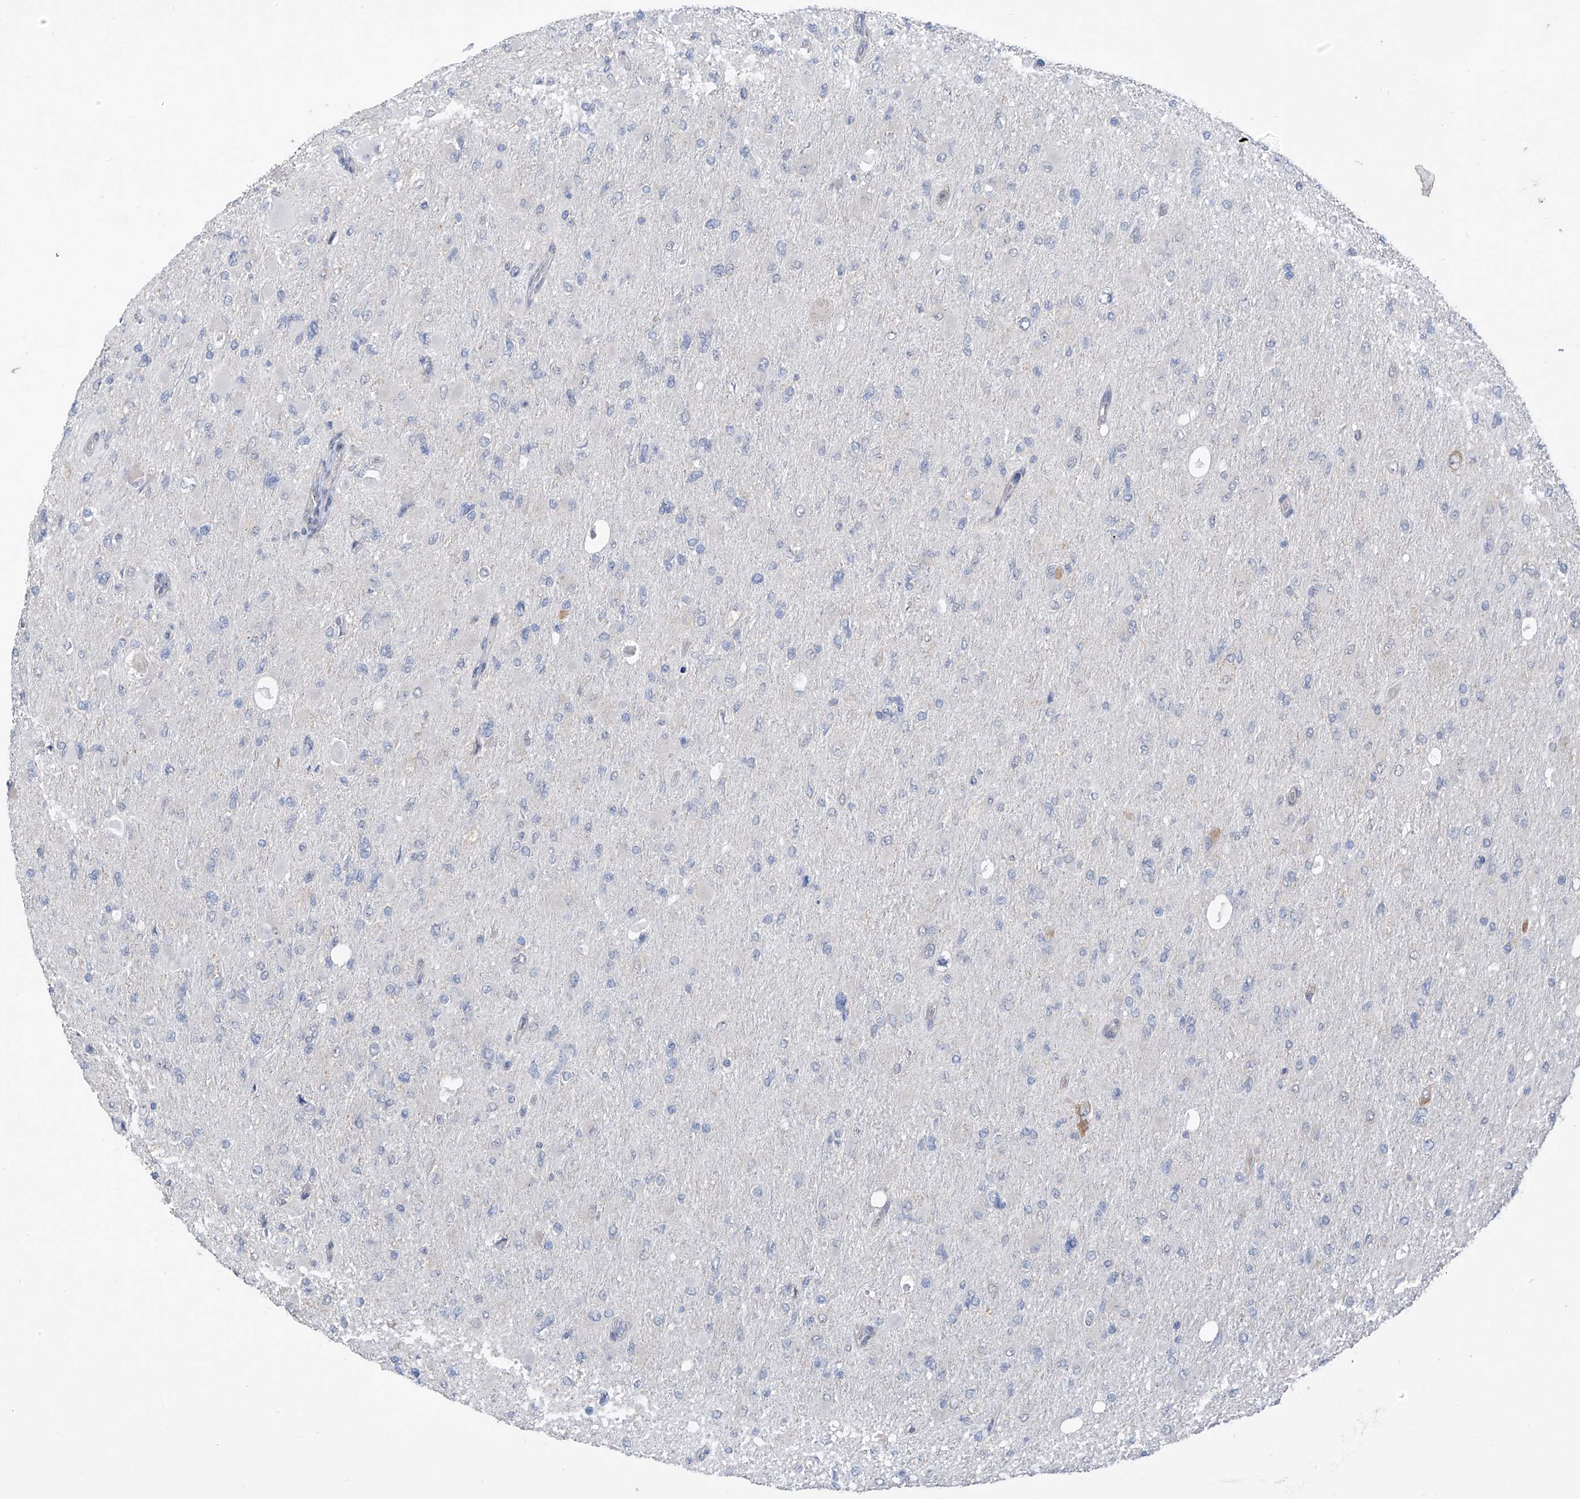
{"staining": {"intensity": "negative", "quantity": "none", "location": "none"}, "tissue": "glioma", "cell_type": "Tumor cells", "image_type": "cancer", "snomed": [{"axis": "morphology", "description": "Glioma, malignant, High grade"}, {"axis": "topography", "description": "Cerebral cortex"}], "caption": "Immunohistochemistry micrograph of neoplastic tissue: malignant glioma (high-grade) stained with DAB demonstrates no significant protein expression in tumor cells. Brightfield microscopy of immunohistochemistry (IHC) stained with DAB (3,3'-diaminobenzidine) (brown) and hematoxylin (blue), captured at high magnification.", "gene": "RPL4", "patient": {"sex": "female", "age": 36}}